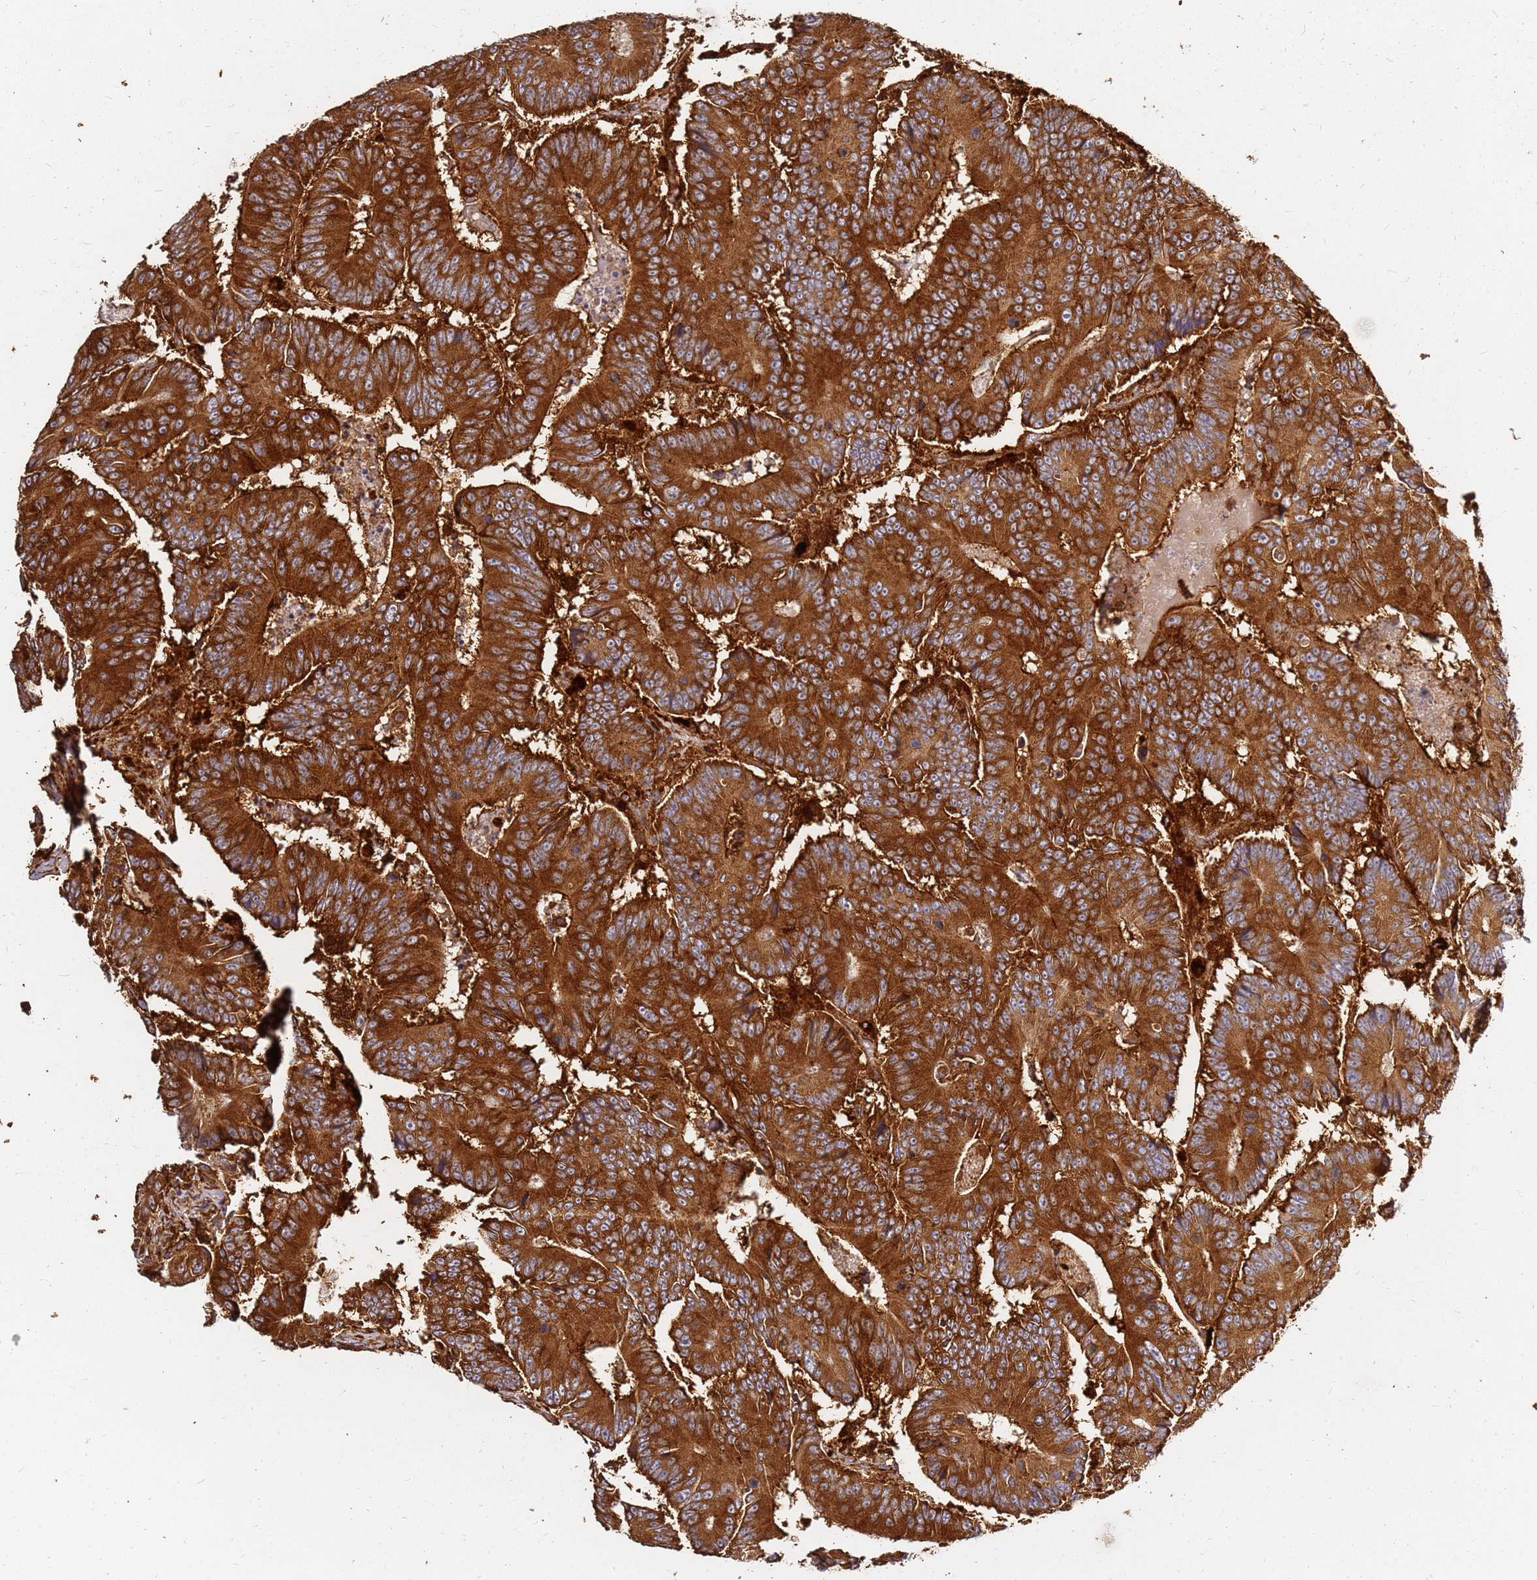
{"staining": {"intensity": "strong", "quantity": ">75%", "location": "cytoplasmic/membranous"}, "tissue": "colorectal cancer", "cell_type": "Tumor cells", "image_type": "cancer", "snomed": [{"axis": "morphology", "description": "Adenocarcinoma, NOS"}, {"axis": "topography", "description": "Colon"}], "caption": "Strong cytoplasmic/membranous staining is seen in approximately >75% of tumor cells in colorectal cancer.", "gene": "DVL3", "patient": {"sex": "male", "age": 83}}